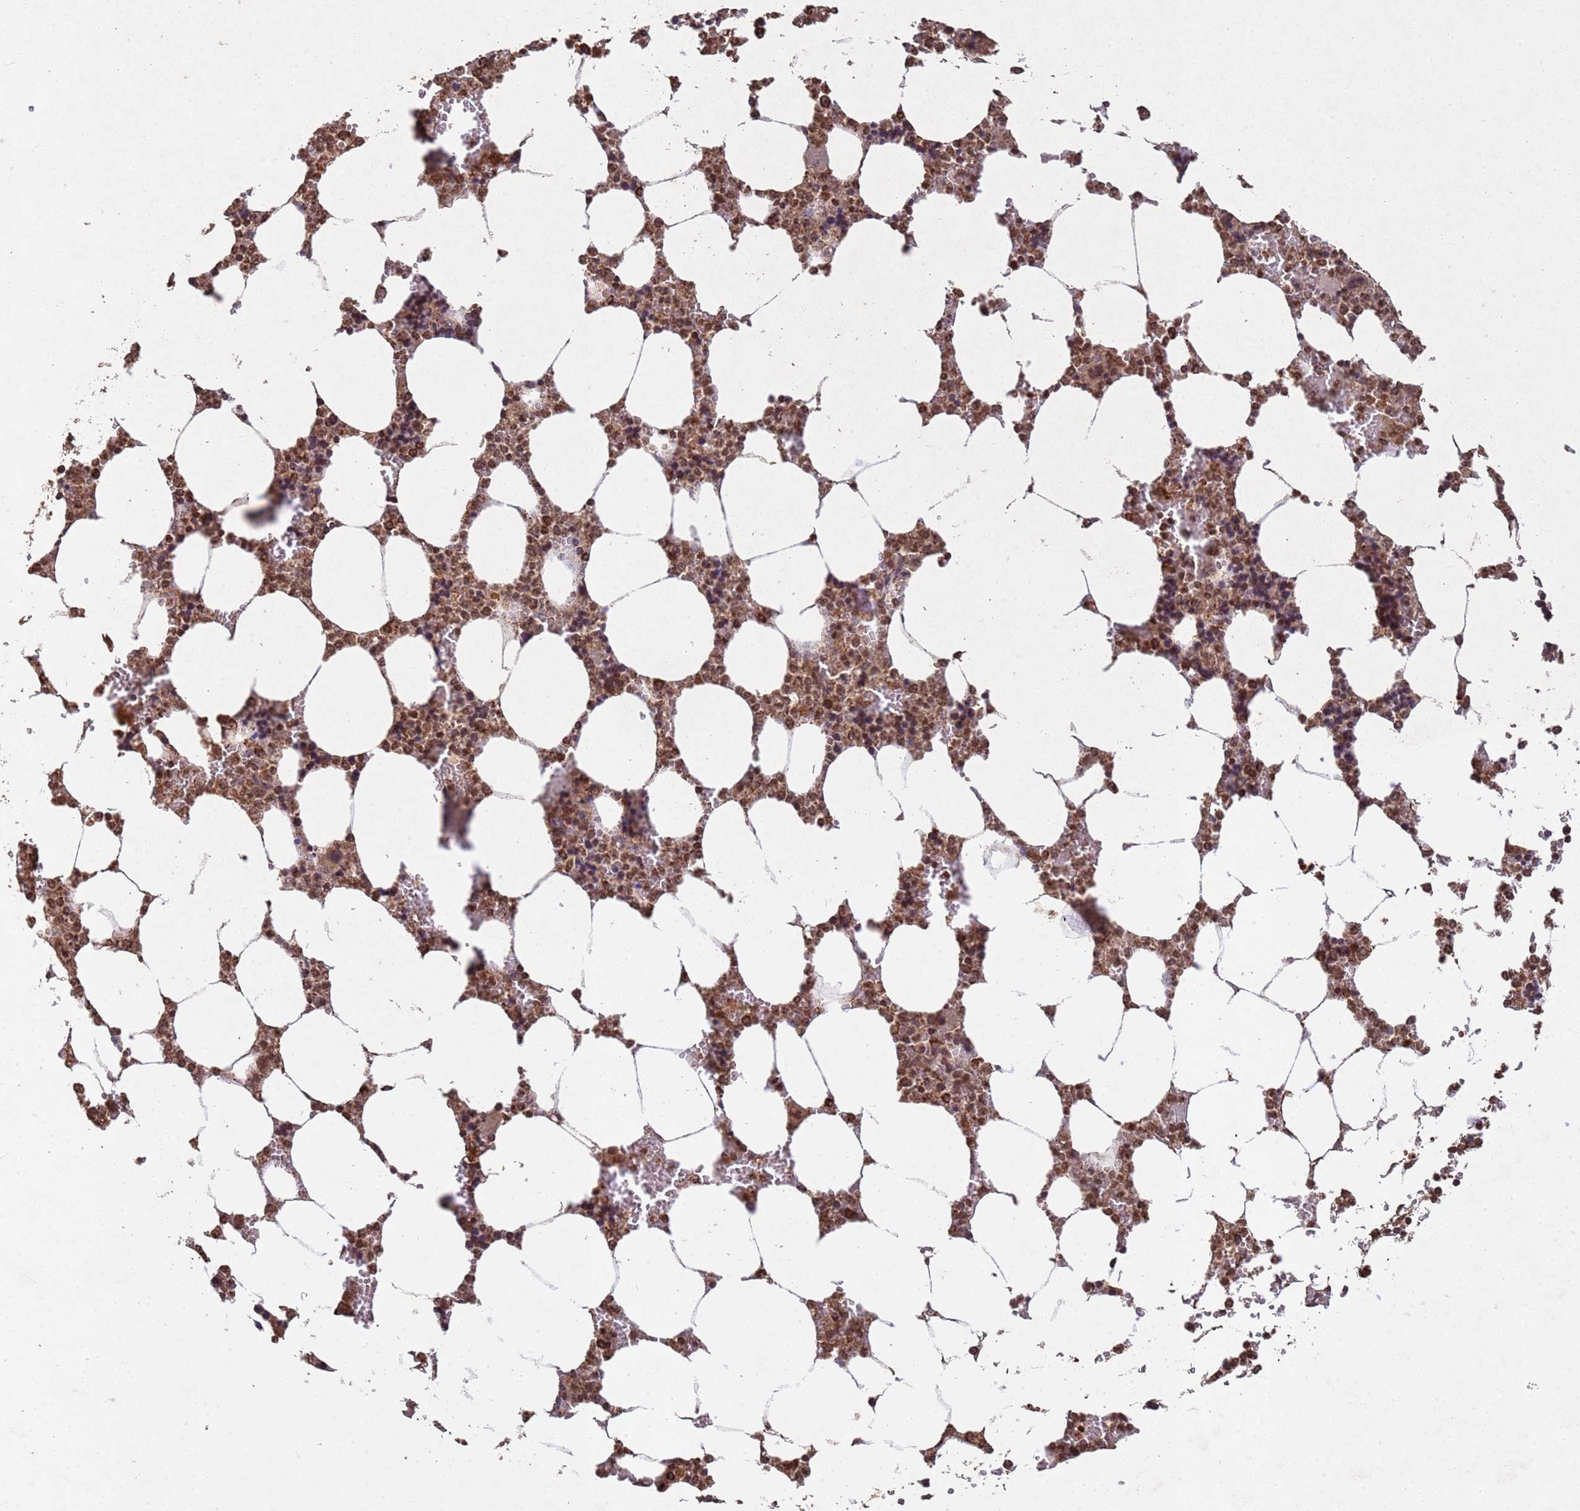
{"staining": {"intensity": "moderate", "quantity": ">75%", "location": "nuclear"}, "tissue": "bone marrow", "cell_type": "Hematopoietic cells", "image_type": "normal", "snomed": [{"axis": "morphology", "description": "Normal tissue, NOS"}, {"axis": "topography", "description": "Bone marrow"}], "caption": "Brown immunohistochemical staining in benign human bone marrow reveals moderate nuclear positivity in about >75% of hematopoietic cells. The protein is shown in brown color, while the nuclei are stained blue.", "gene": "HDAC10", "patient": {"sex": "male", "age": 64}}